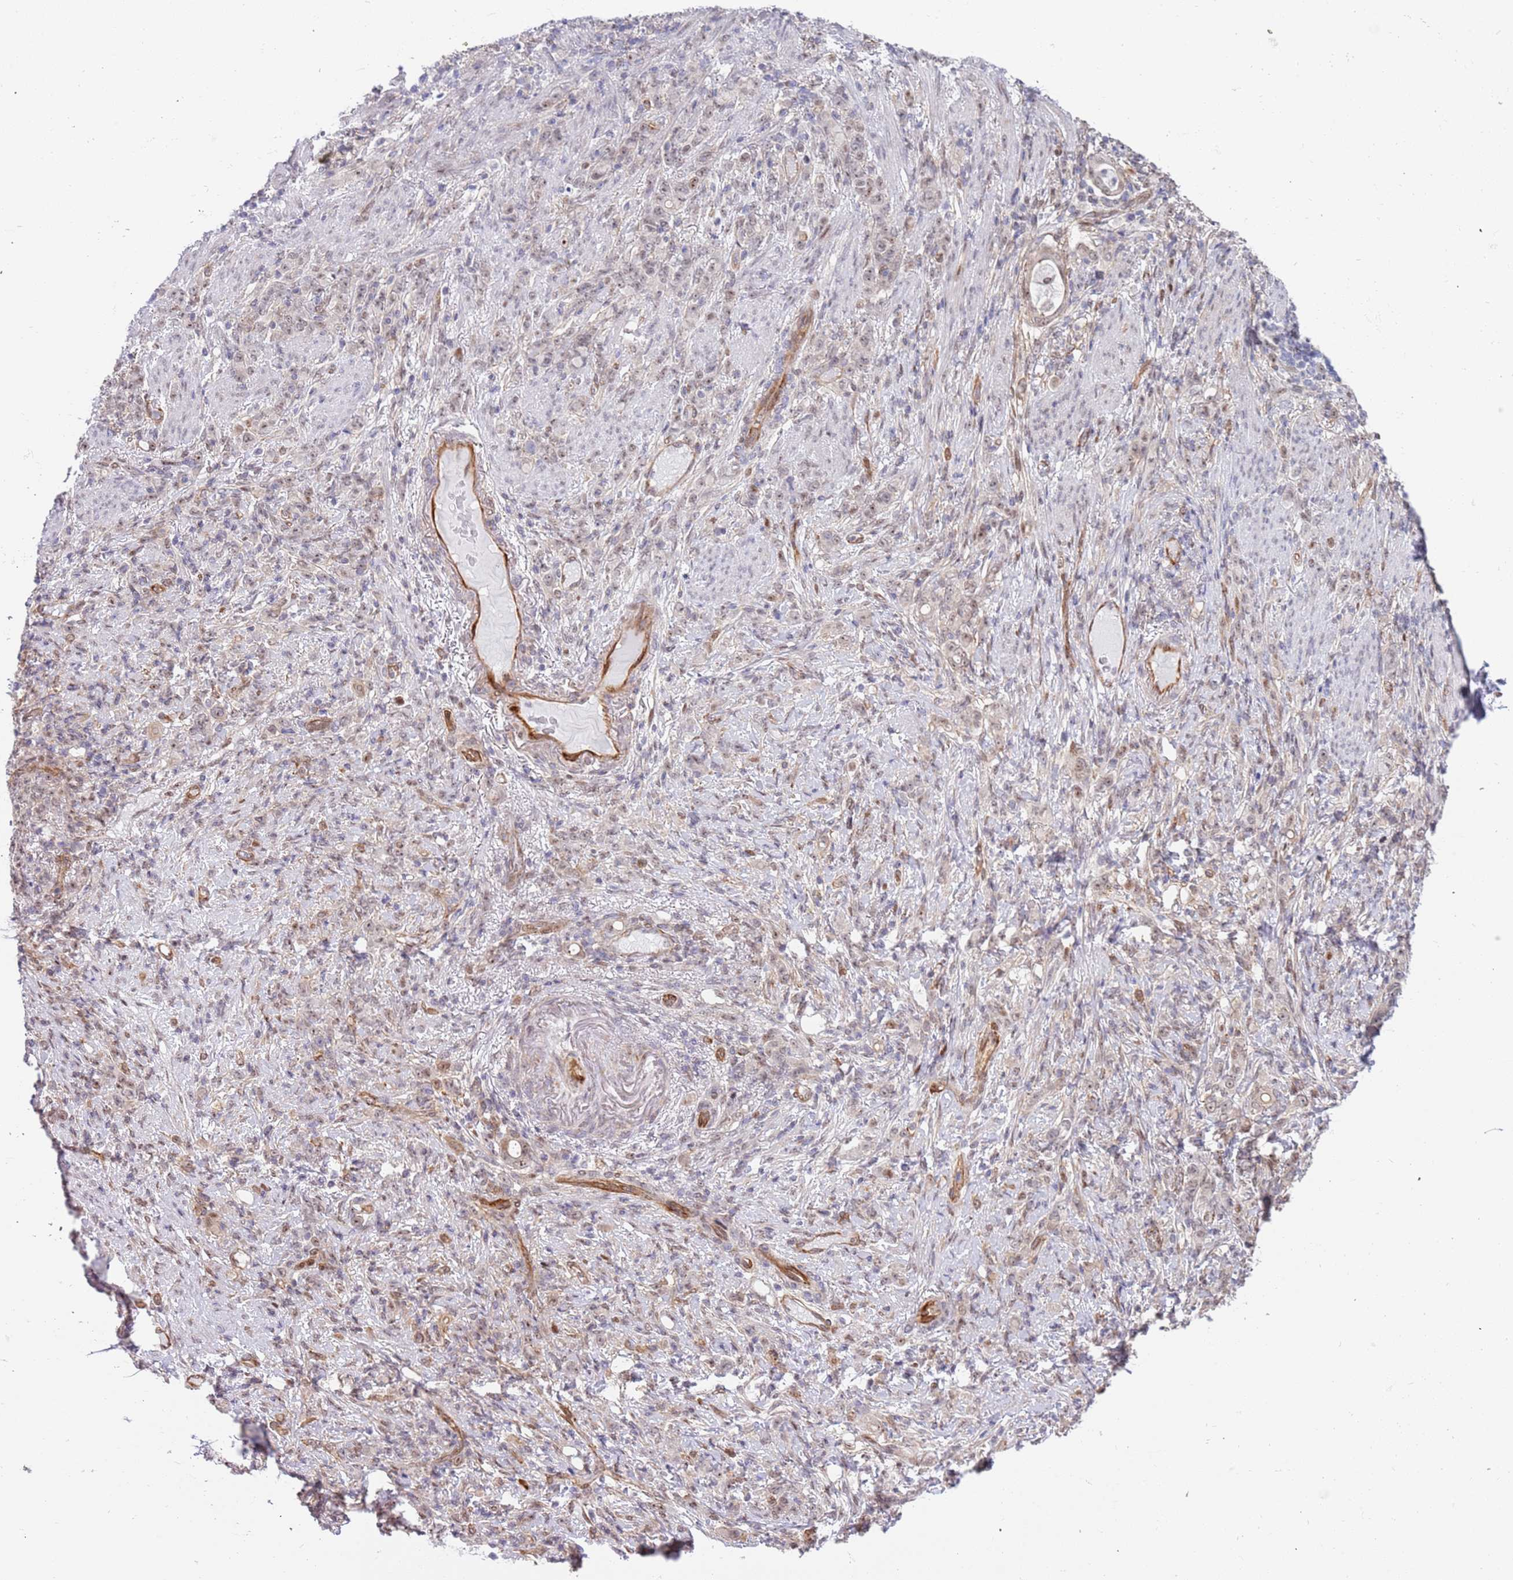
{"staining": {"intensity": "weak", "quantity": "25%-75%", "location": "nuclear"}, "tissue": "stomach cancer", "cell_type": "Tumor cells", "image_type": "cancer", "snomed": [{"axis": "morphology", "description": "Normal tissue, NOS"}, {"axis": "morphology", "description": "Adenocarcinoma, NOS"}, {"axis": "topography", "description": "Stomach"}], "caption": "Human stomach cancer (adenocarcinoma) stained with a protein marker shows weak staining in tumor cells.", "gene": "LRMDA", "patient": {"sex": "female", "age": 79}}